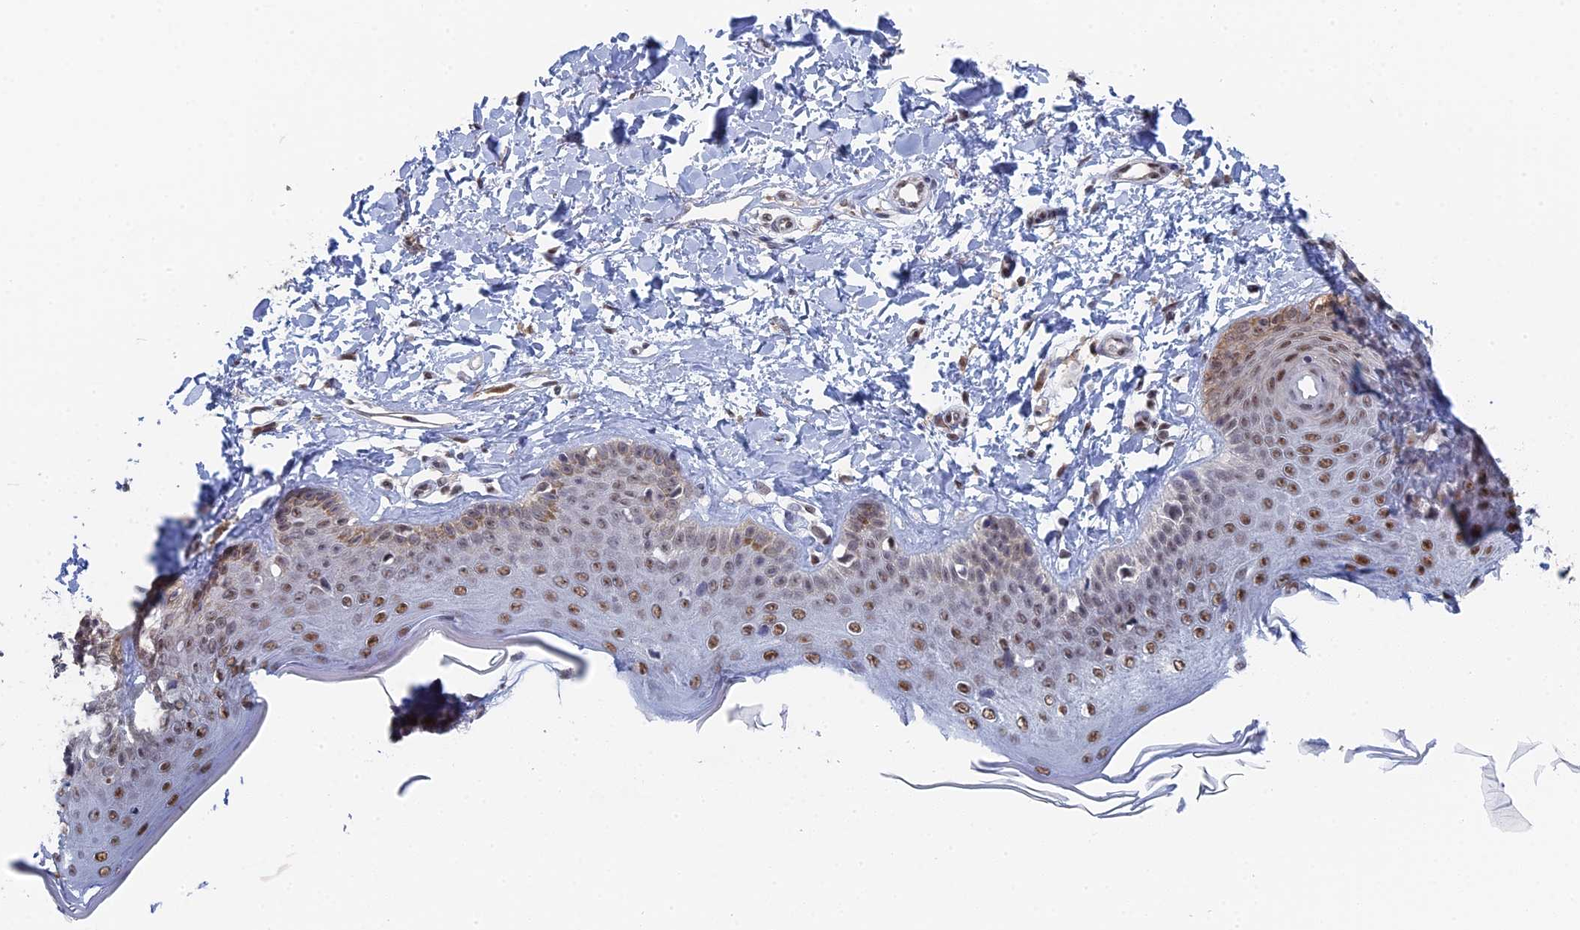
{"staining": {"intensity": "moderate", "quantity": "25%-75%", "location": "nuclear"}, "tissue": "skin", "cell_type": "Fibroblasts", "image_type": "normal", "snomed": [{"axis": "morphology", "description": "Normal tissue, NOS"}, {"axis": "topography", "description": "Skin"}], "caption": "Skin stained with a protein marker exhibits moderate staining in fibroblasts.", "gene": "TSSC4", "patient": {"sex": "male", "age": 52}}